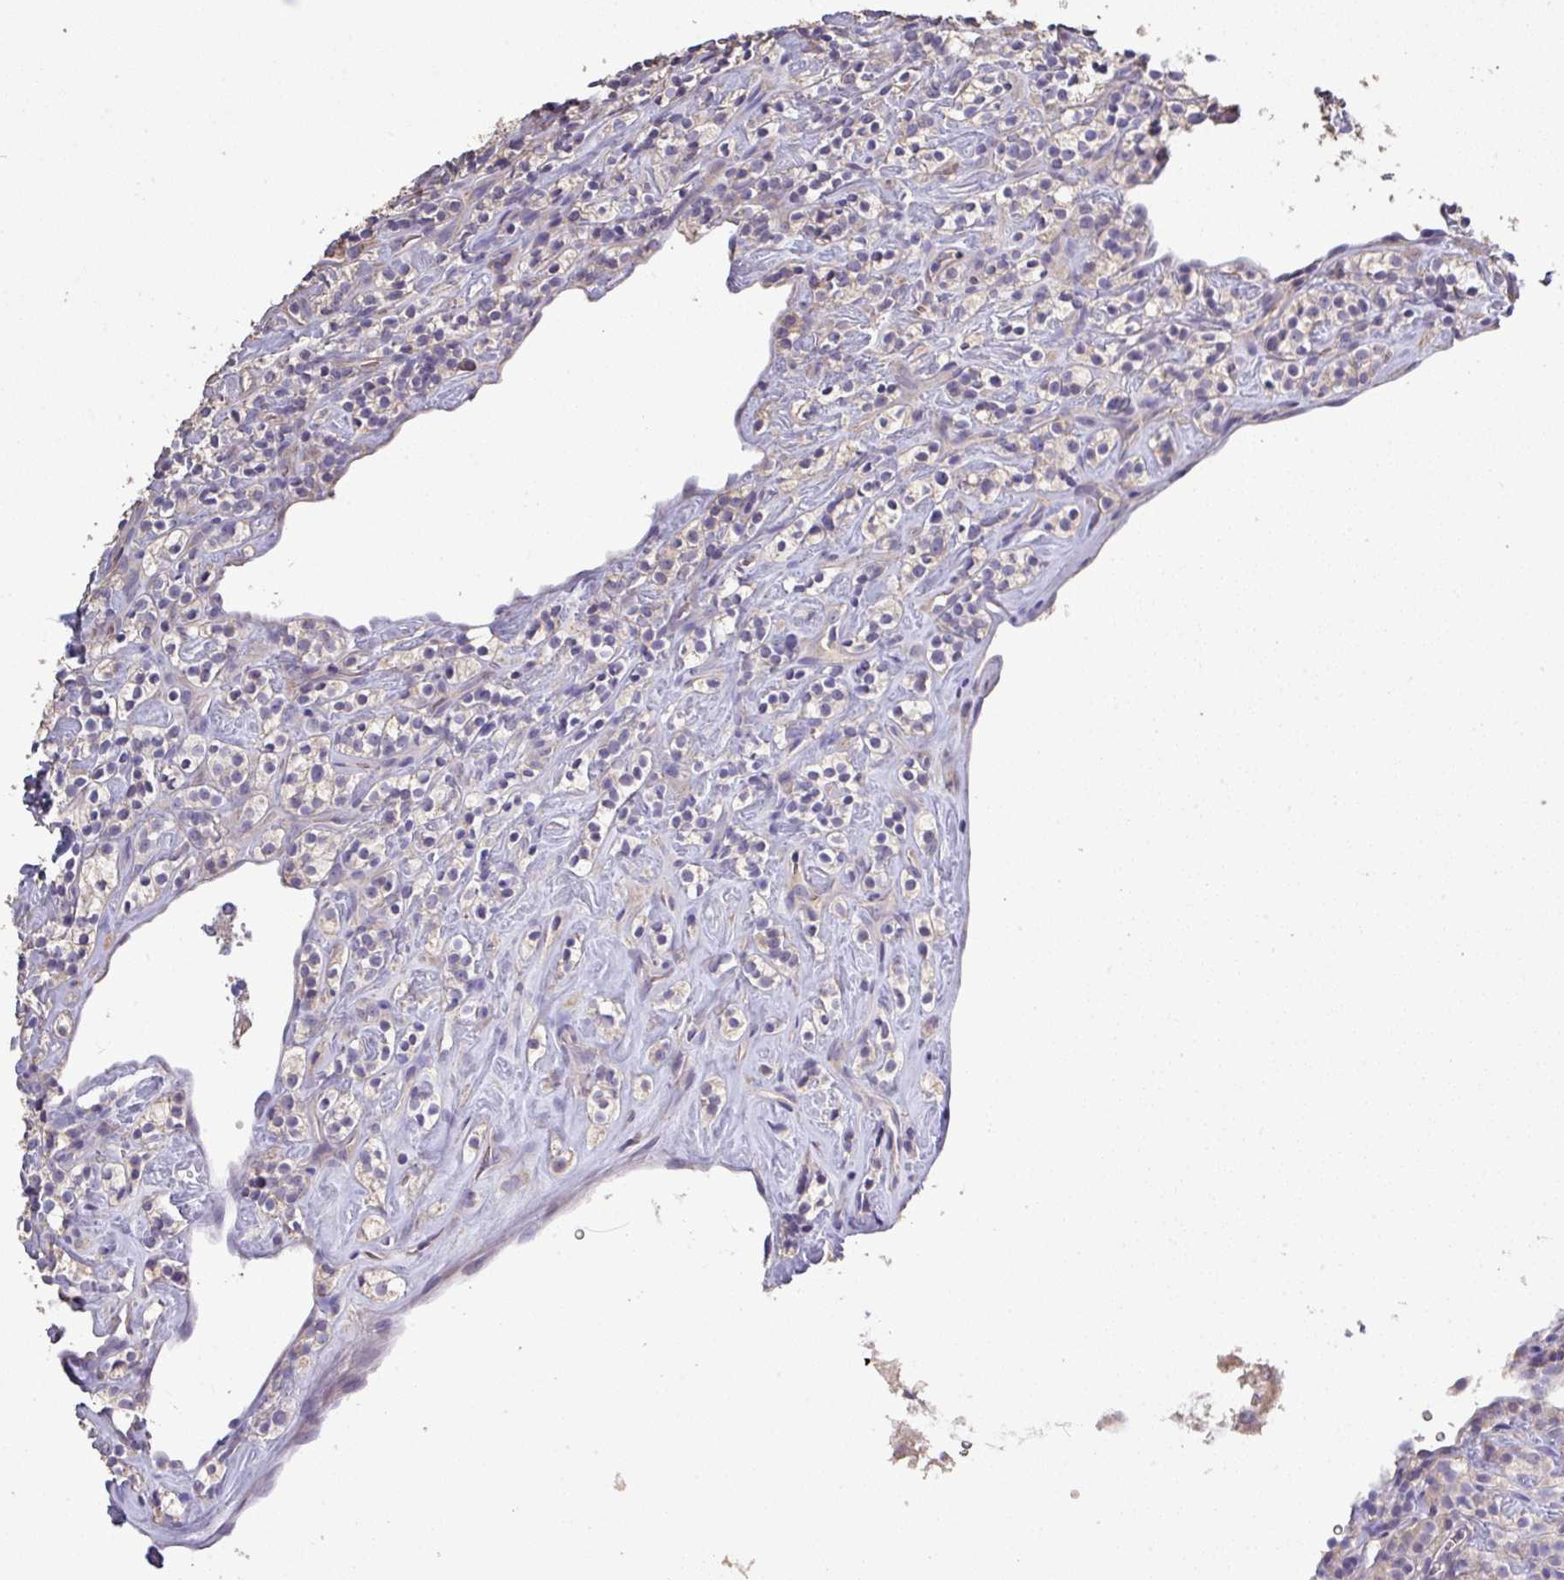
{"staining": {"intensity": "negative", "quantity": "none", "location": "none"}, "tissue": "renal cancer", "cell_type": "Tumor cells", "image_type": "cancer", "snomed": [{"axis": "morphology", "description": "Adenocarcinoma, NOS"}, {"axis": "topography", "description": "Kidney"}], "caption": "IHC micrograph of neoplastic tissue: renal cancer (adenocarcinoma) stained with DAB reveals no significant protein expression in tumor cells.", "gene": "ISLR", "patient": {"sex": "male", "age": 77}}